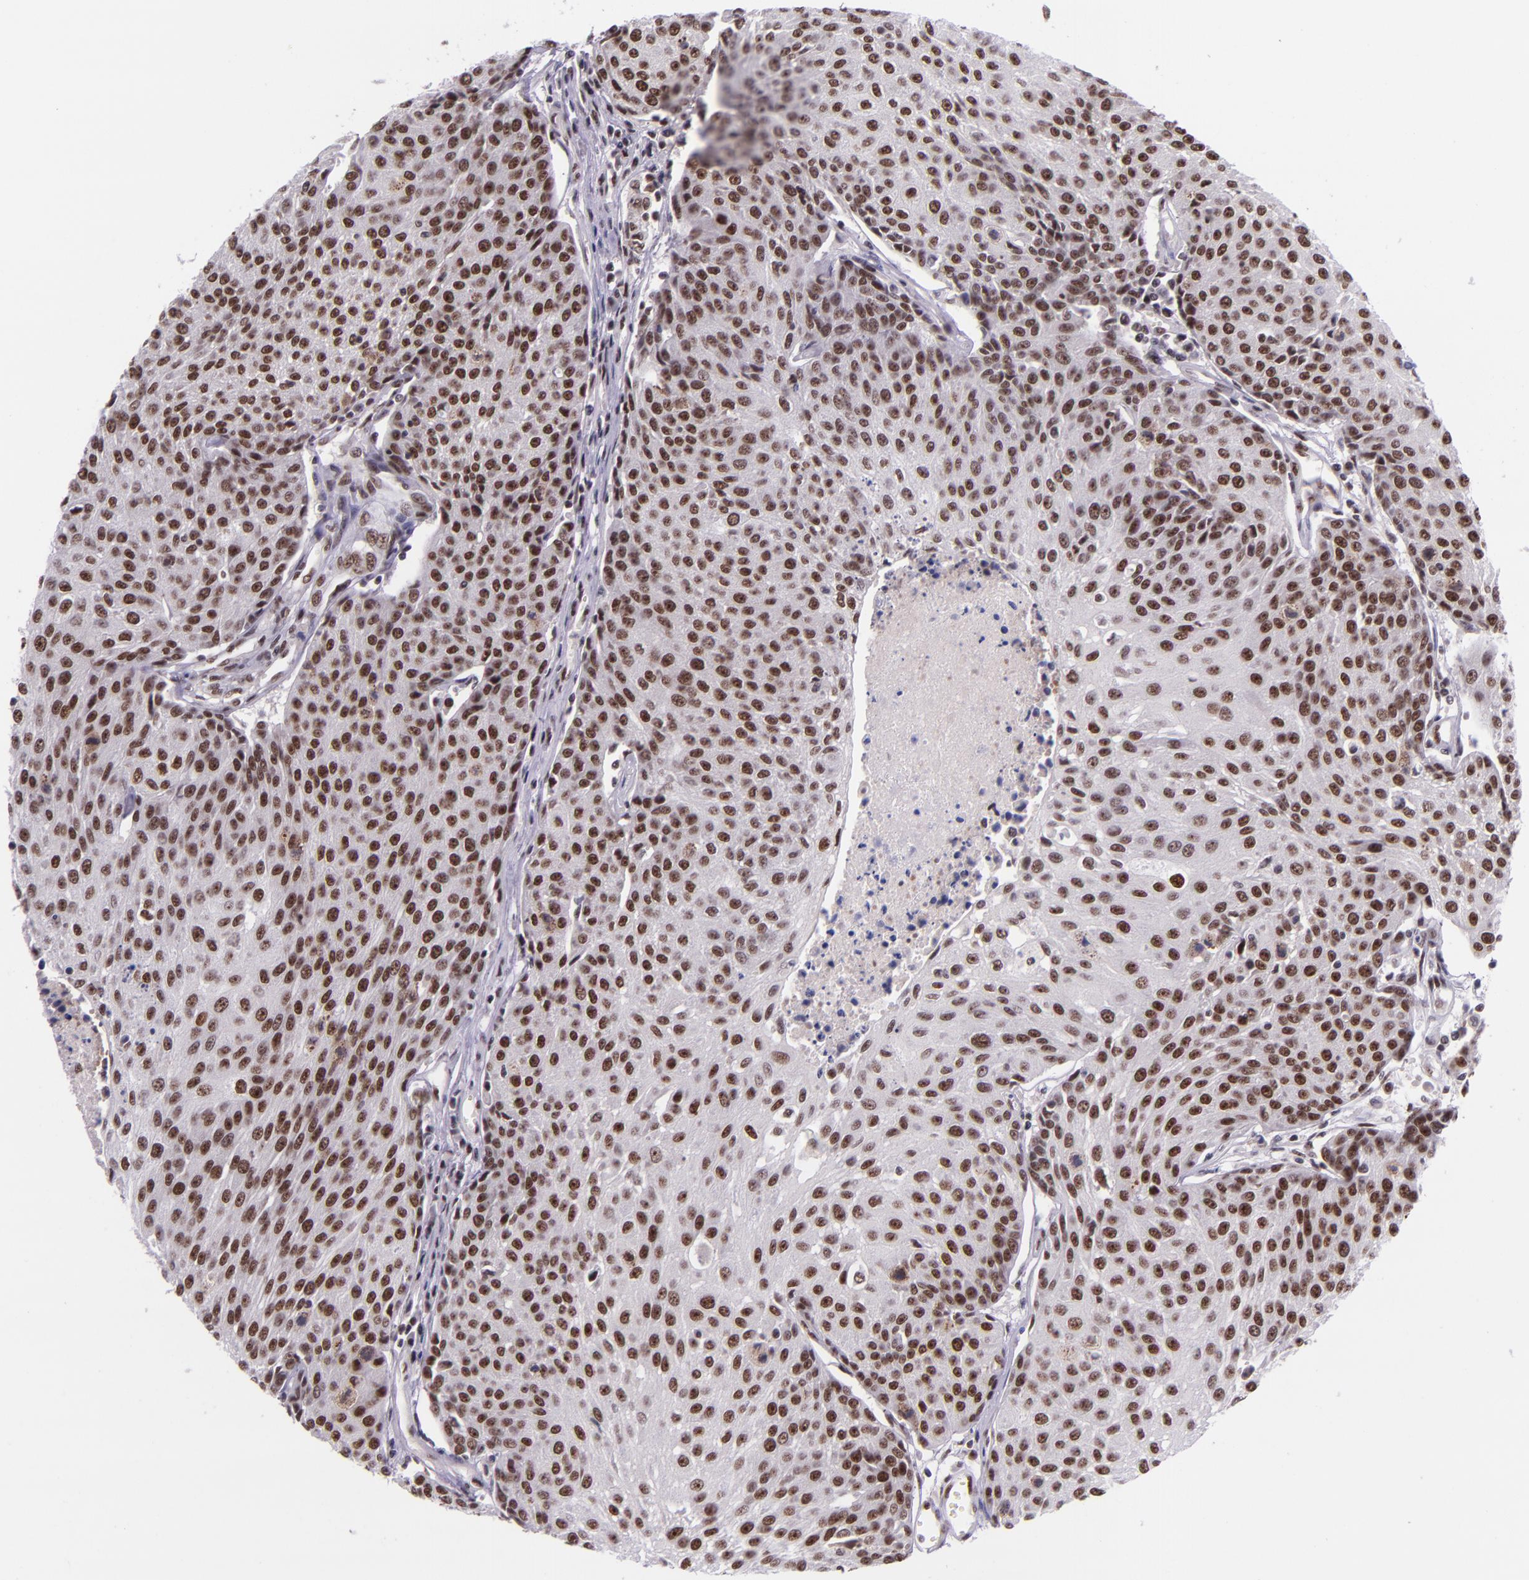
{"staining": {"intensity": "strong", "quantity": ">75%", "location": "nuclear"}, "tissue": "urothelial cancer", "cell_type": "Tumor cells", "image_type": "cancer", "snomed": [{"axis": "morphology", "description": "Urothelial carcinoma, High grade"}, {"axis": "topography", "description": "Urinary bladder"}], "caption": "Urothelial cancer stained for a protein reveals strong nuclear positivity in tumor cells. Using DAB (brown) and hematoxylin (blue) stains, captured at high magnification using brightfield microscopy.", "gene": "GPKOW", "patient": {"sex": "female", "age": 85}}